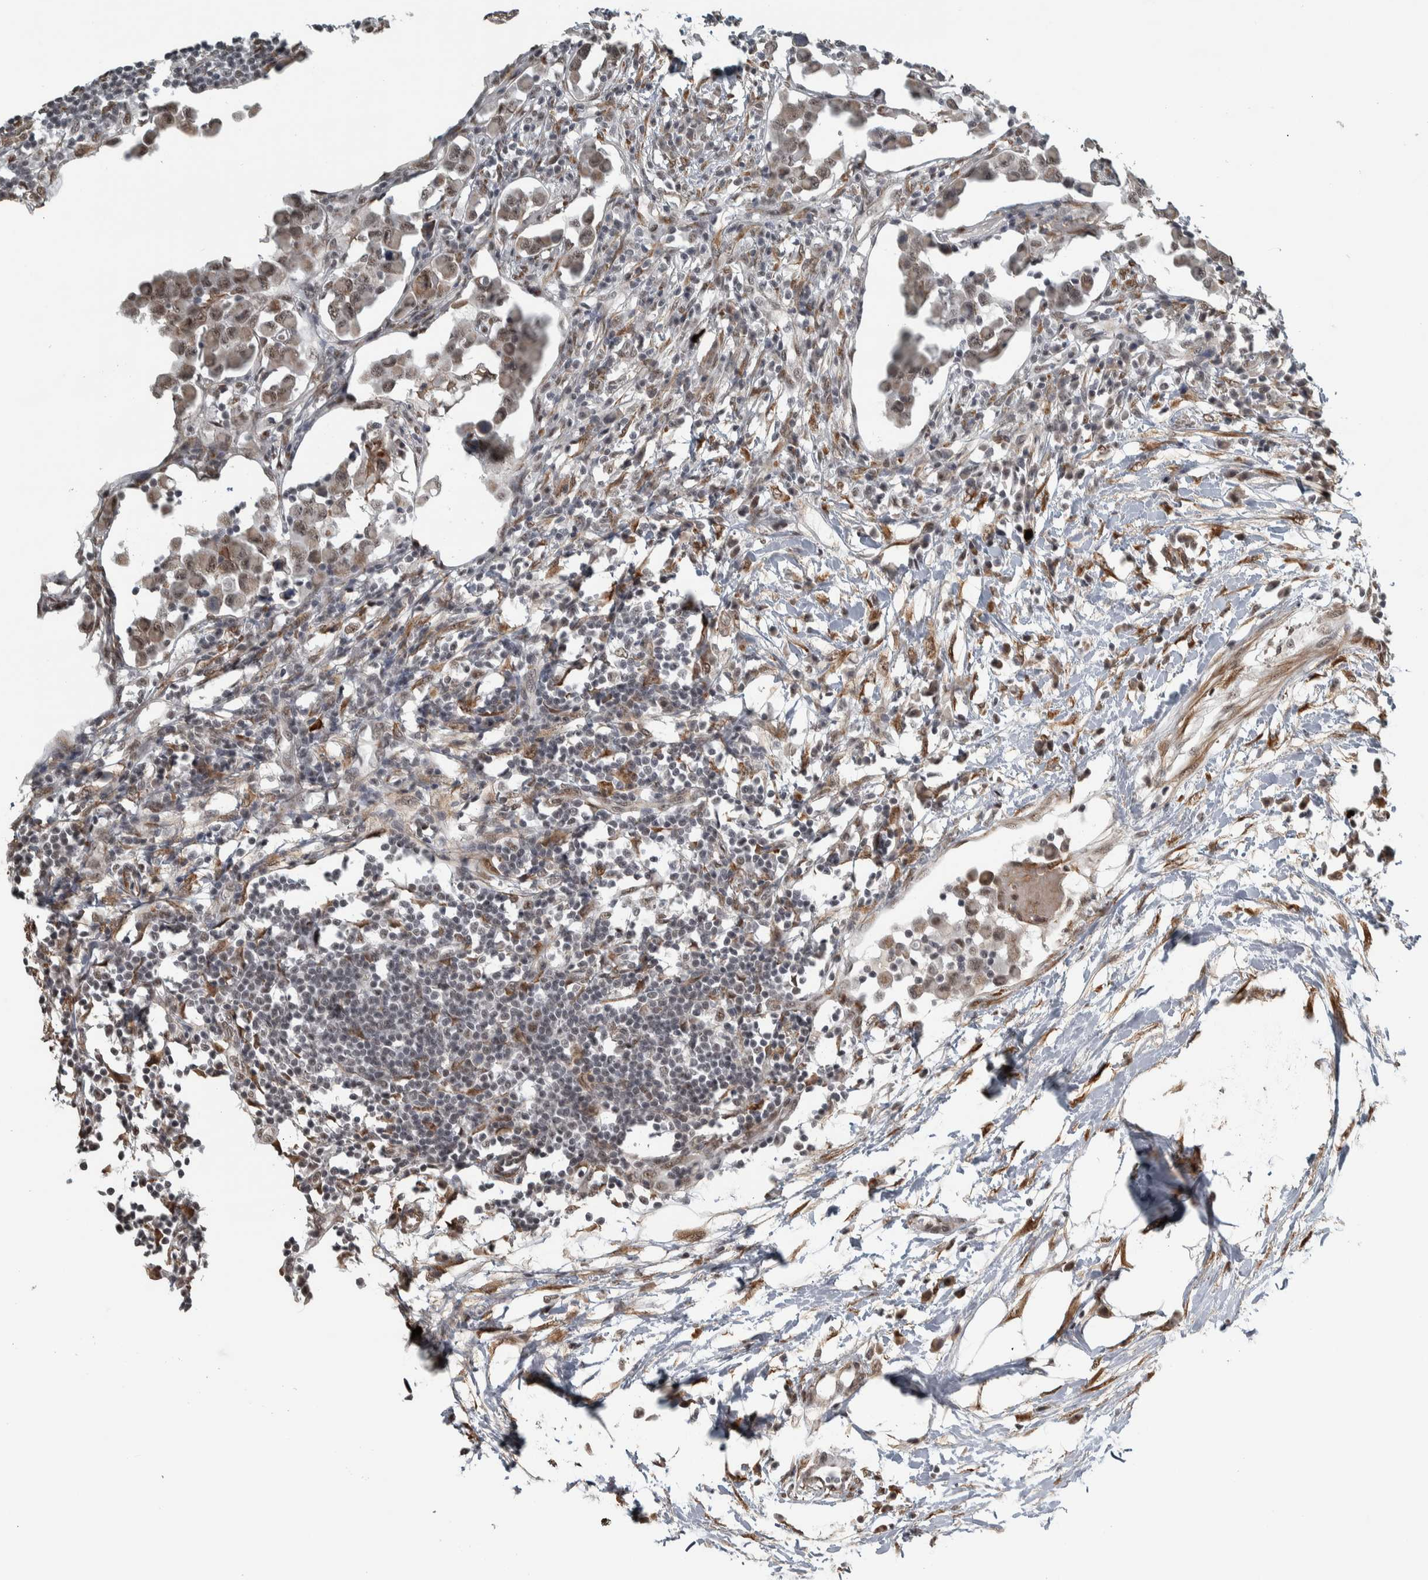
{"staining": {"intensity": "moderate", "quantity": "25%-75%", "location": "nuclear"}, "tissue": "lymph node", "cell_type": "Germinal center cells", "image_type": "normal", "snomed": [{"axis": "morphology", "description": "Normal tissue, NOS"}, {"axis": "morphology", "description": "Malignant melanoma, Metastatic site"}, {"axis": "topography", "description": "Lymph node"}], "caption": "High-magnification brightfield microscopy of benign lymph node stained with DAB (3,3'-diaminobenzidine) (brown) and counterstained with hematoxylin (blue). germinal center cells exhibit moderate nuclear positivity is seen in approximately25%-75% of cells.", "gene": "DDX42", "patient": {"sex": "male", "age": 41}}